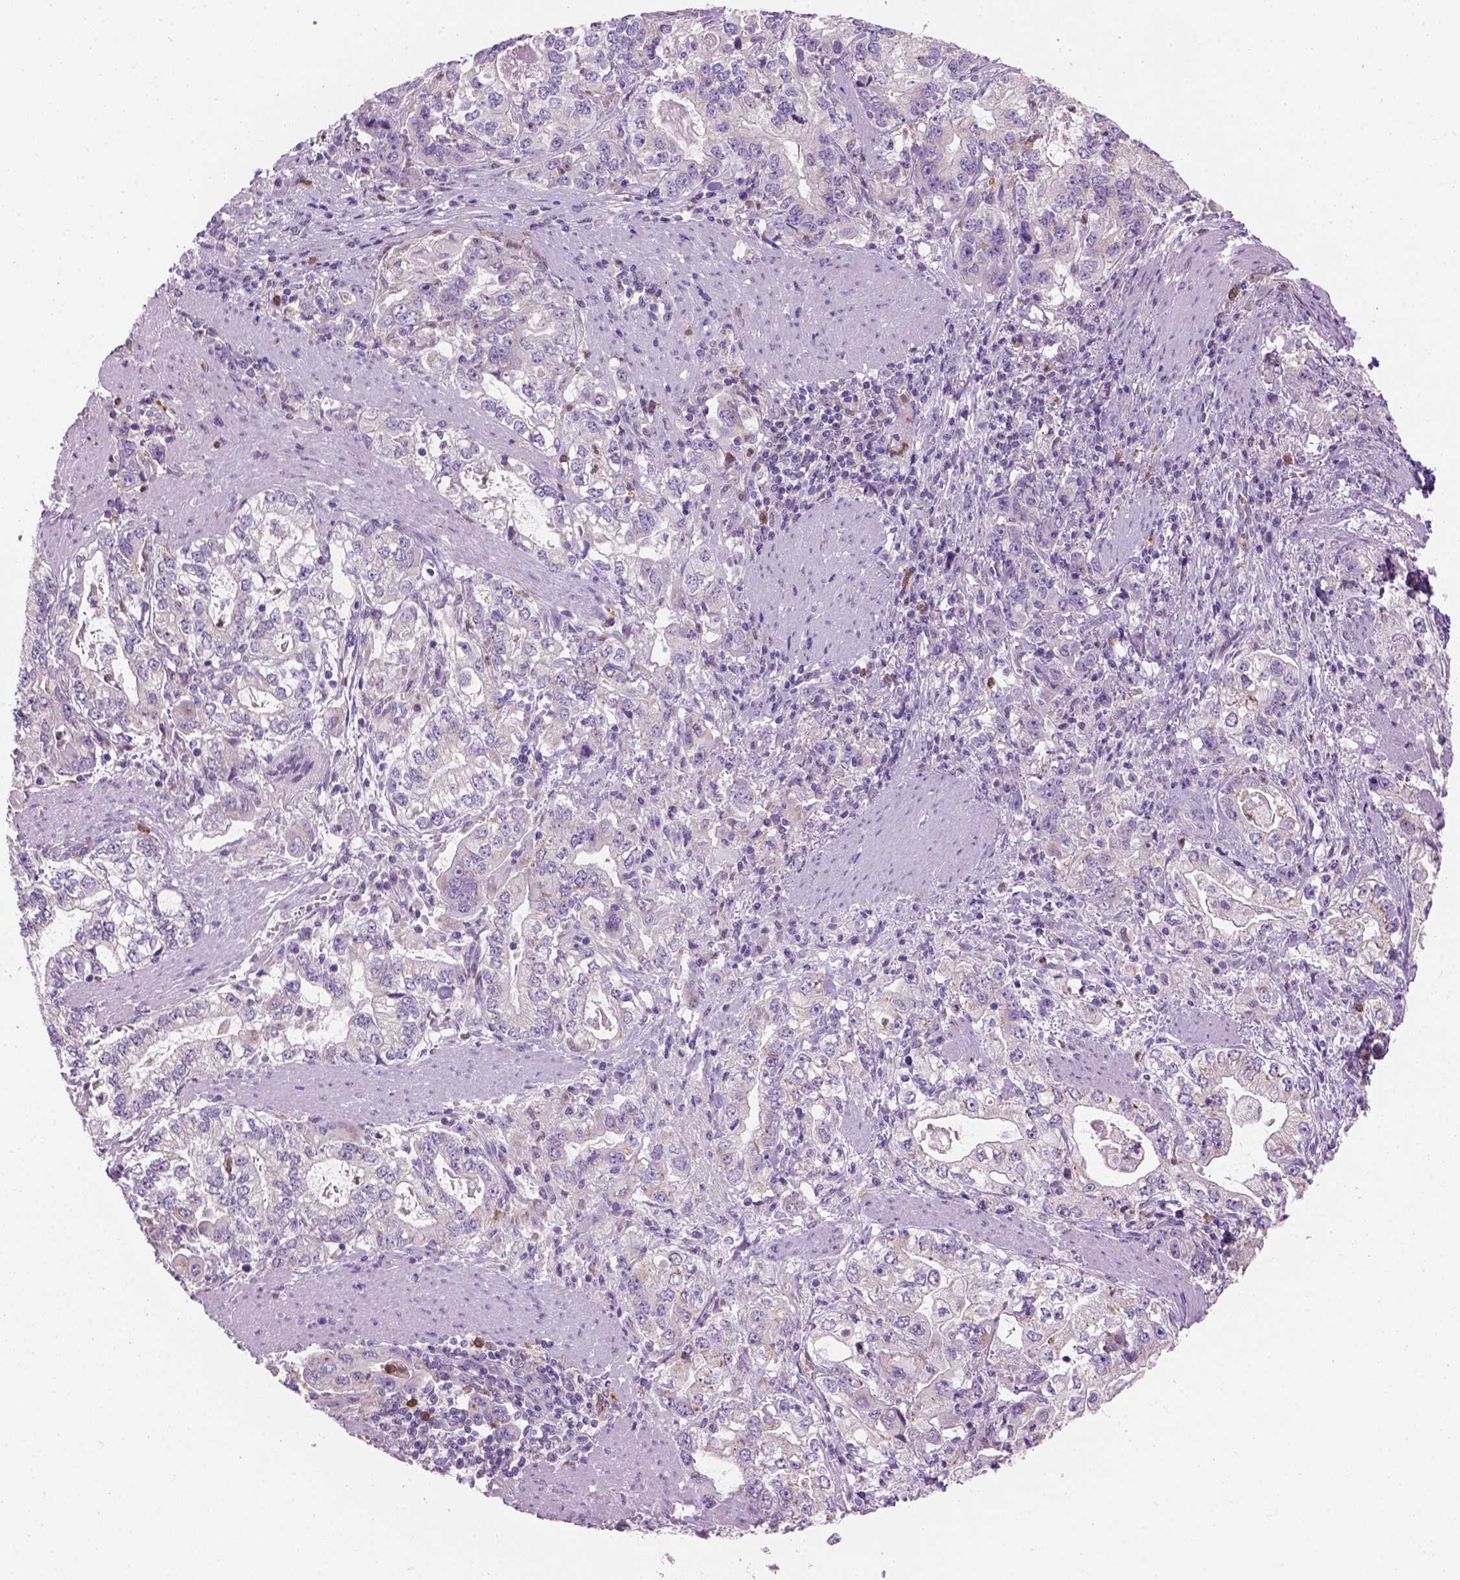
{"staining": {"intensity": "negative", "quantity": "none", "location": "none"}, "tissue": "stomach cancer", "cell_type": "Tumor cells", "image_type": "cancer", "snomed": [{"axis": "morphology", "description": "Adenocarcinoma, NOS"}, {"axis": "topography", "description": "Stomach, lower"}], "caption": "This is a micrograph of immunohistochemistry (IHC) staining of stomach adenocarcinoma, which shows no staining in tumor cells.", "gene": "CD84", "patient": {"sex": "female", "age": 72}}